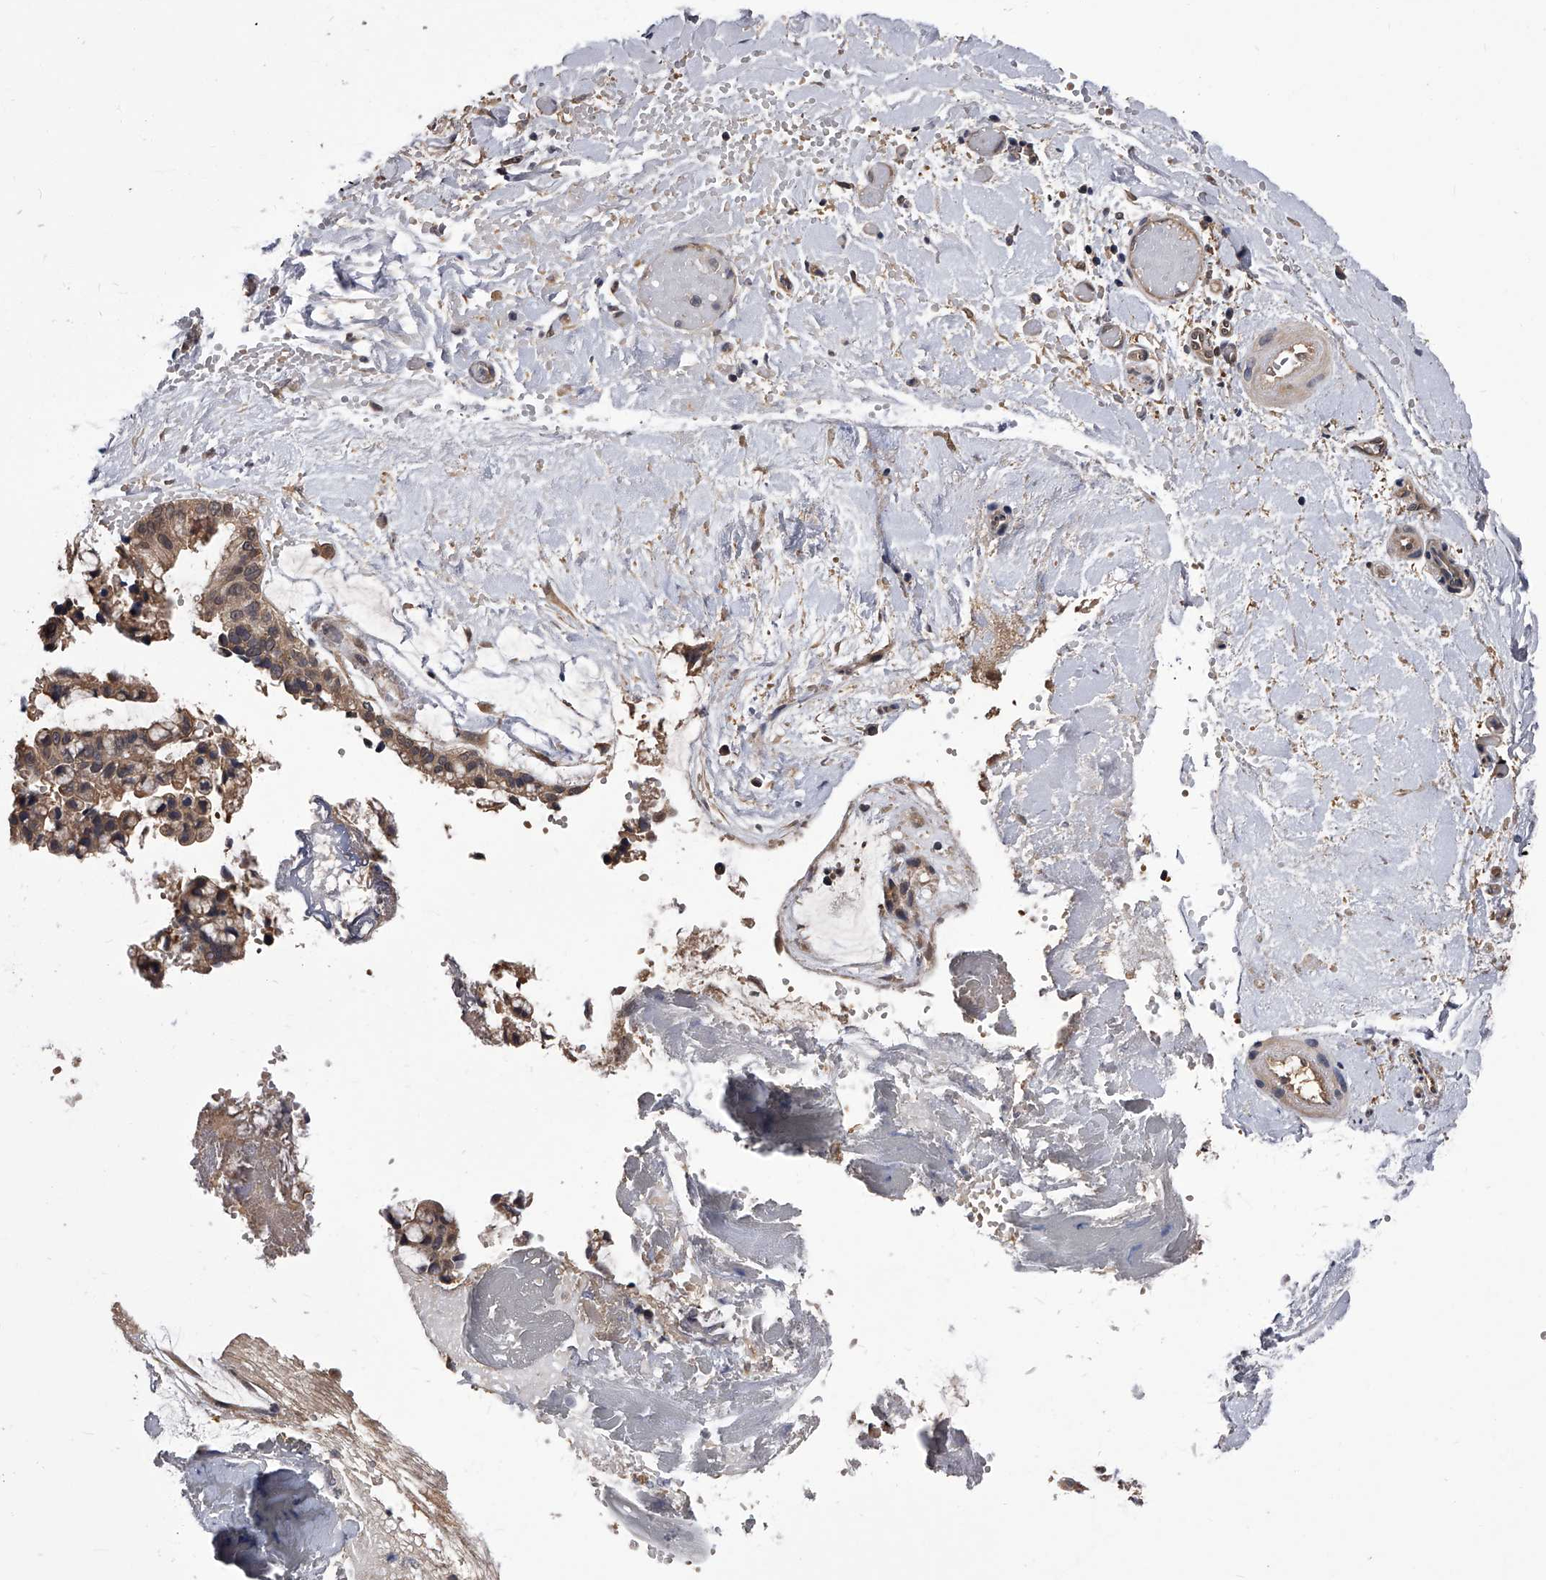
{"staining": {"intensity": "moderate", "quantity": ">75%", "location": "cytoplasmic/membranous"}, "tissue": "ovarian cancer", "cell_type": "Tumor cells", "image_type": "cancer", "snomed": [{"axis": "morphology", "description": "Cystadenocarcinoma, mucinous, NOS"}, {"axis": "topography", "description": "Ovary"}], "caption": "This photomicrograph reveals ovarian mucinous cystadenocarcinoma stained with immunohistochemistry (IHC) to label a protein in brown. The cytoplasmic/membranous of tumor cells show moderate positivity for the protein. Nuclei are counter-stained blue.", "gene": "SLC18B1", "patient": {"sex": "female", "age": 39}}